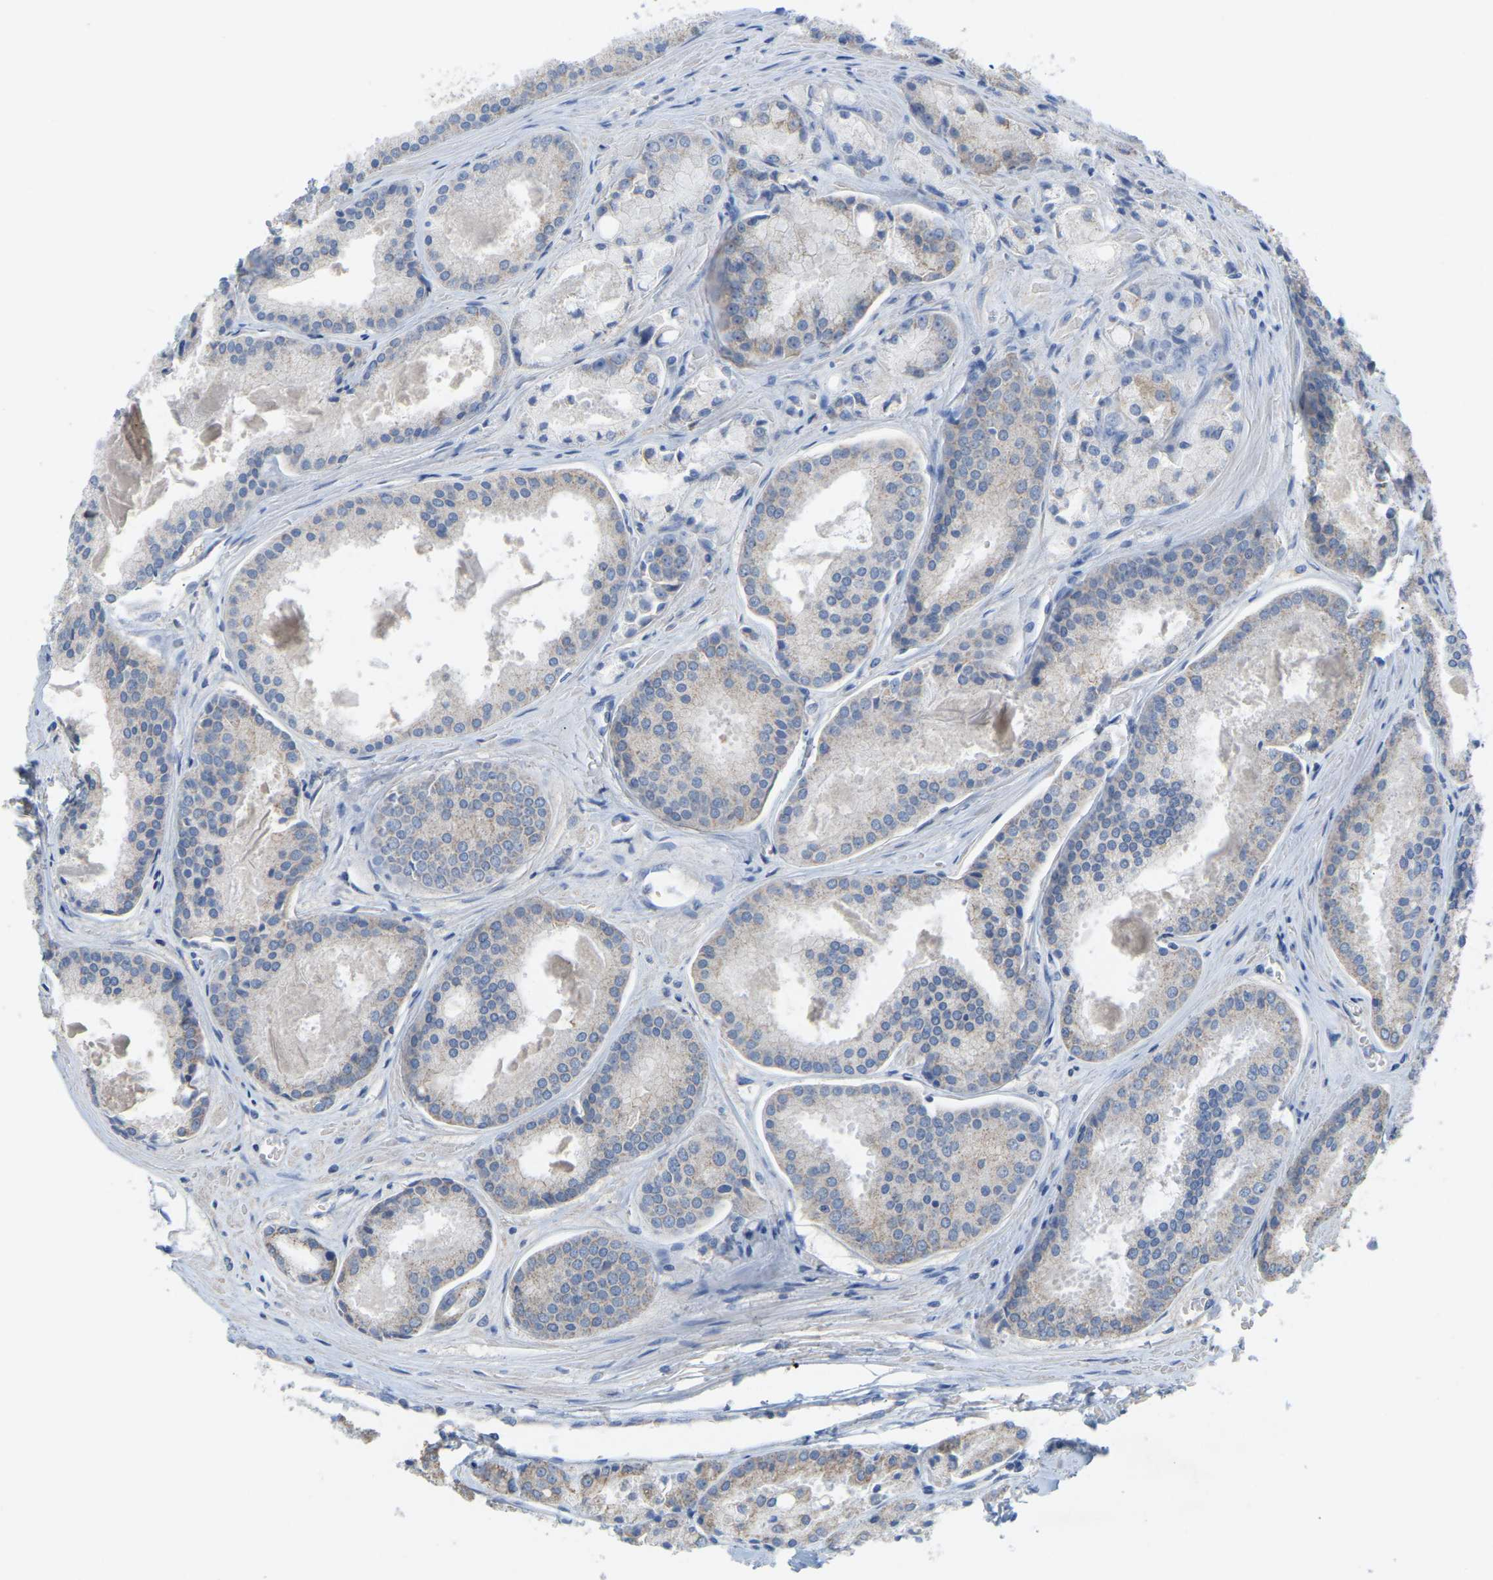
{"staining": {"intensity": "weak", "quantity": "<25%", "location": "cytoplasmic/membranous"}, "tissue": "prostate cancer", "cell_type": "Tumor cells", "image_type": "cancer", "snomed": [{"axis": "morphology", "description": "Adenocarcinoma, Low grade"}, {"axis": "topography", "description": "Prostate"}], "caption": "Immunohistochemical staining of human prostate cancer shows no significant expression in tumor cells. (Stains: DAB immunohistochemistry with hematoxylin counter stain, Microscopy: brightfield microscopy at high magnification).", "gene": "SERPINB5", "patient": {"sex": "male", "age": 64}}